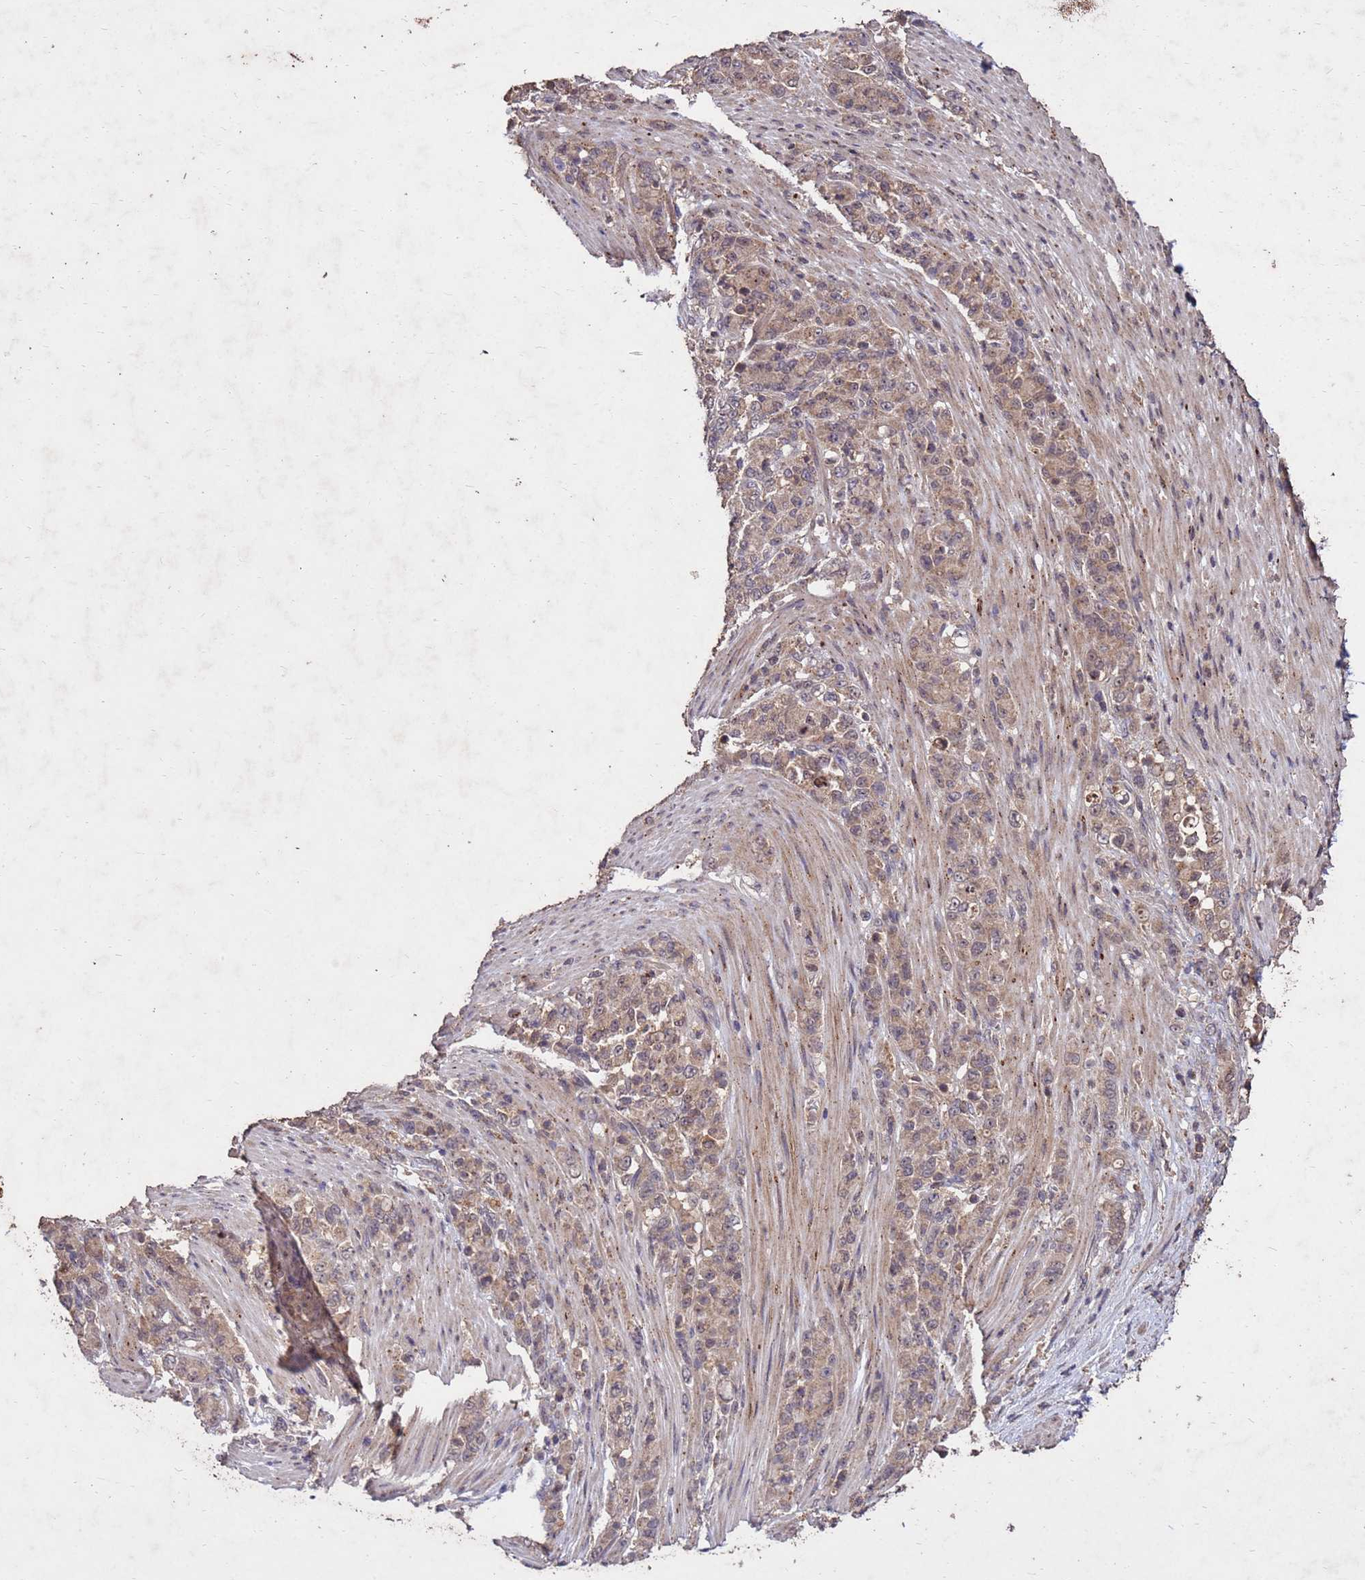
{"staining": {"intensity": "weak", "quantity": ">75%", "location": "cytoplasmic/membranous"}, "tissue": "stomach cancer", "cell_type": "Tumor cells", "image_type": "cancer", "snomed": [{"axis": "morphology", "description": "Normal tissue, NOS"}, {"axis": "morphology", "description": "Adenocarcinoma, NOS"}, {"axis": "topography", "description": "Stomach"}], "caption": "Weak cytoplasmic/membranous positivity is appreciated in approximately >75% of tumor cells in stomach cancer (adenocarcinoma). The protein of interest is shown in brown color, while the nuclei are stained blue.", "gene": "TOR4A", "patient": {"sex": "female", "age": 79}}